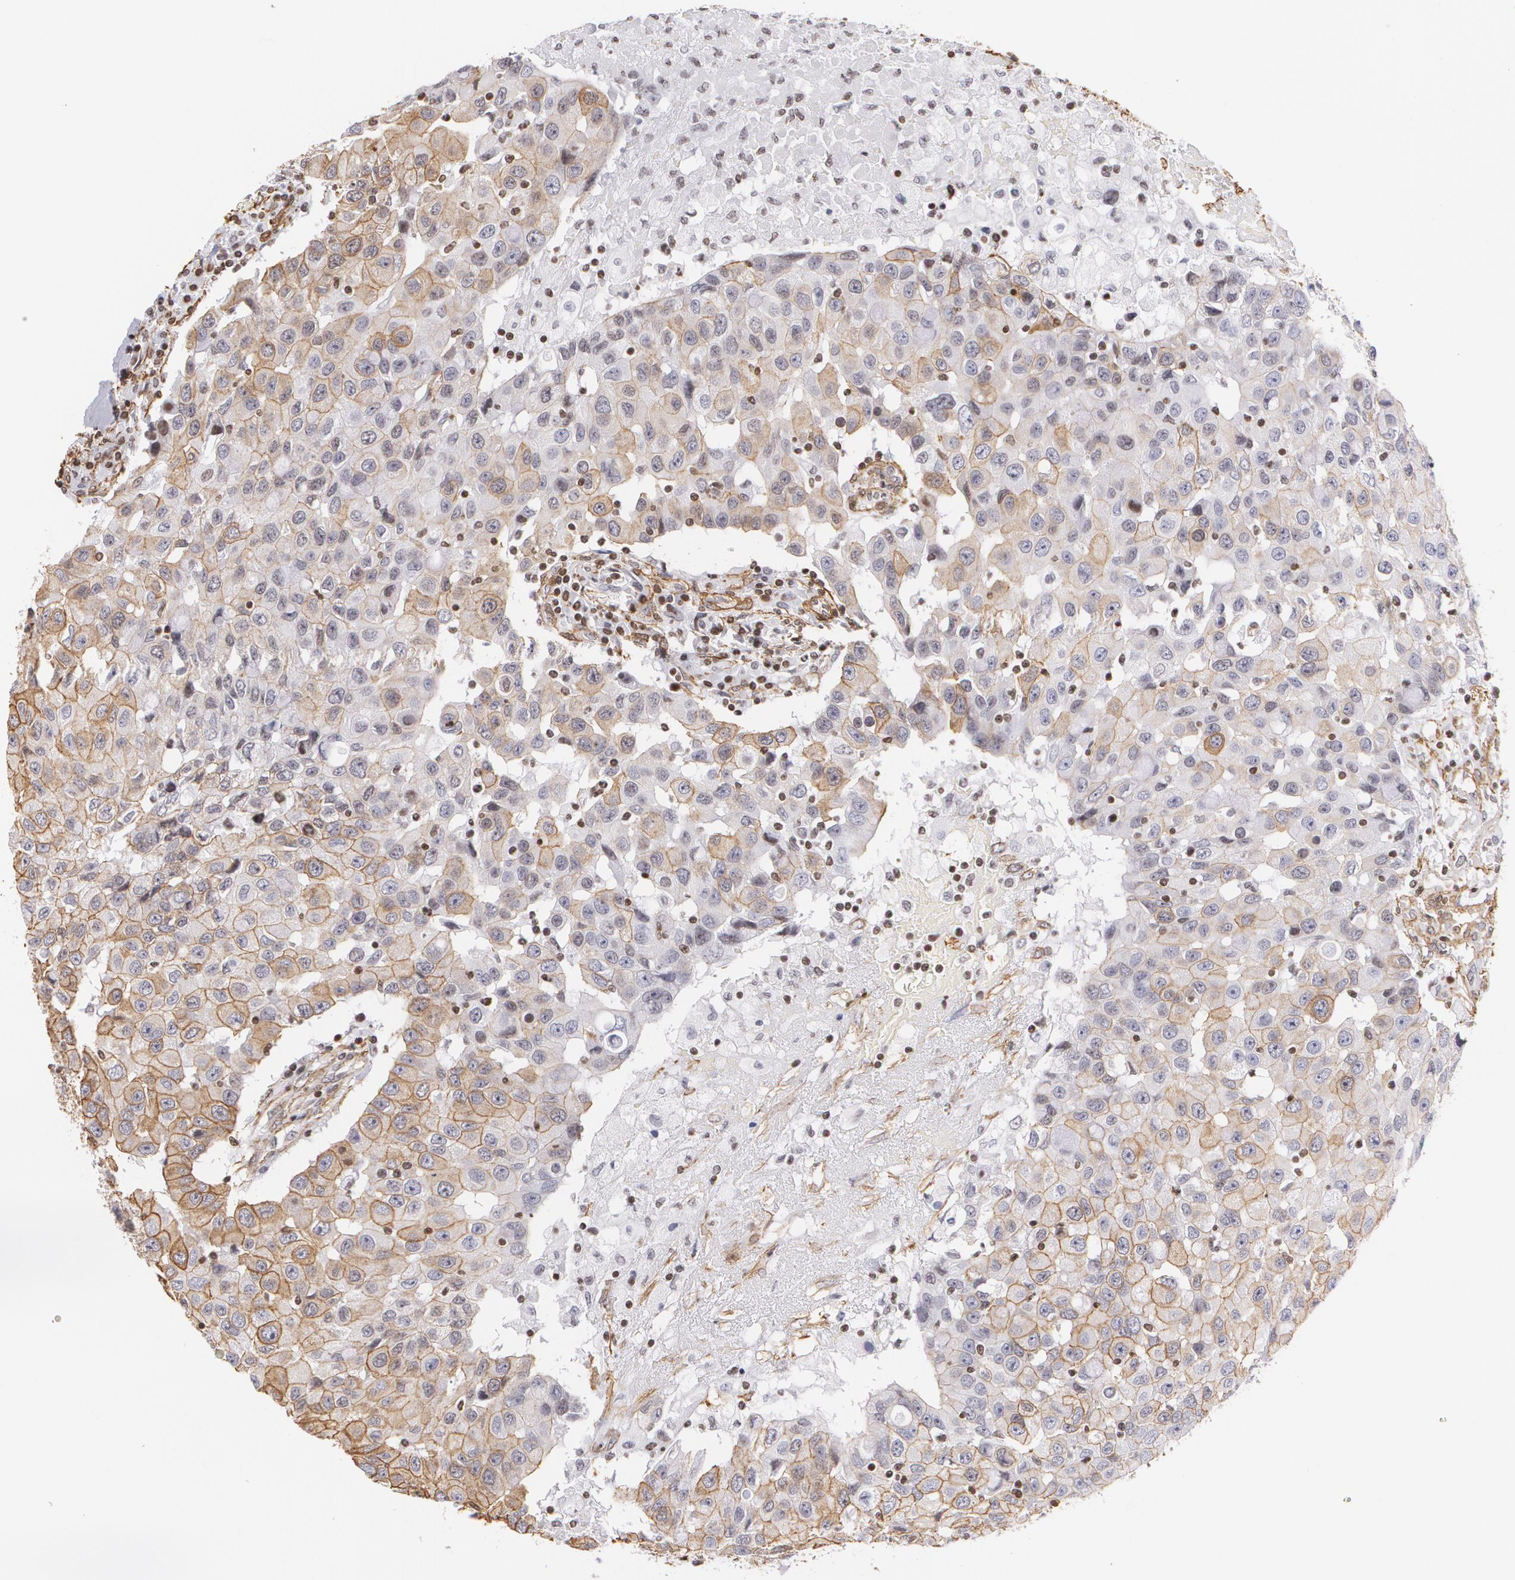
{"staining": {"intensity": "moderate", "quantity": "25%-75%", "location": "cytoplasmic/membranous"}, "tissue": "breast cancer", "cell_type": "Tumor cells", "image_type": "cancer", "snomed": [{"axis": "morphology", "description": "Duct carcinoma"}, {"axis": "topography", "description": "Breast"}], "caption": "Intraductal carcinoma (breast) stained with a brown dye displays moderate cytoplasmic/membranous positive expression in approximately 25%-75% of tumor cells.", "gene": "VAMP1", "patient": {"sex": "female", "age": 27}}